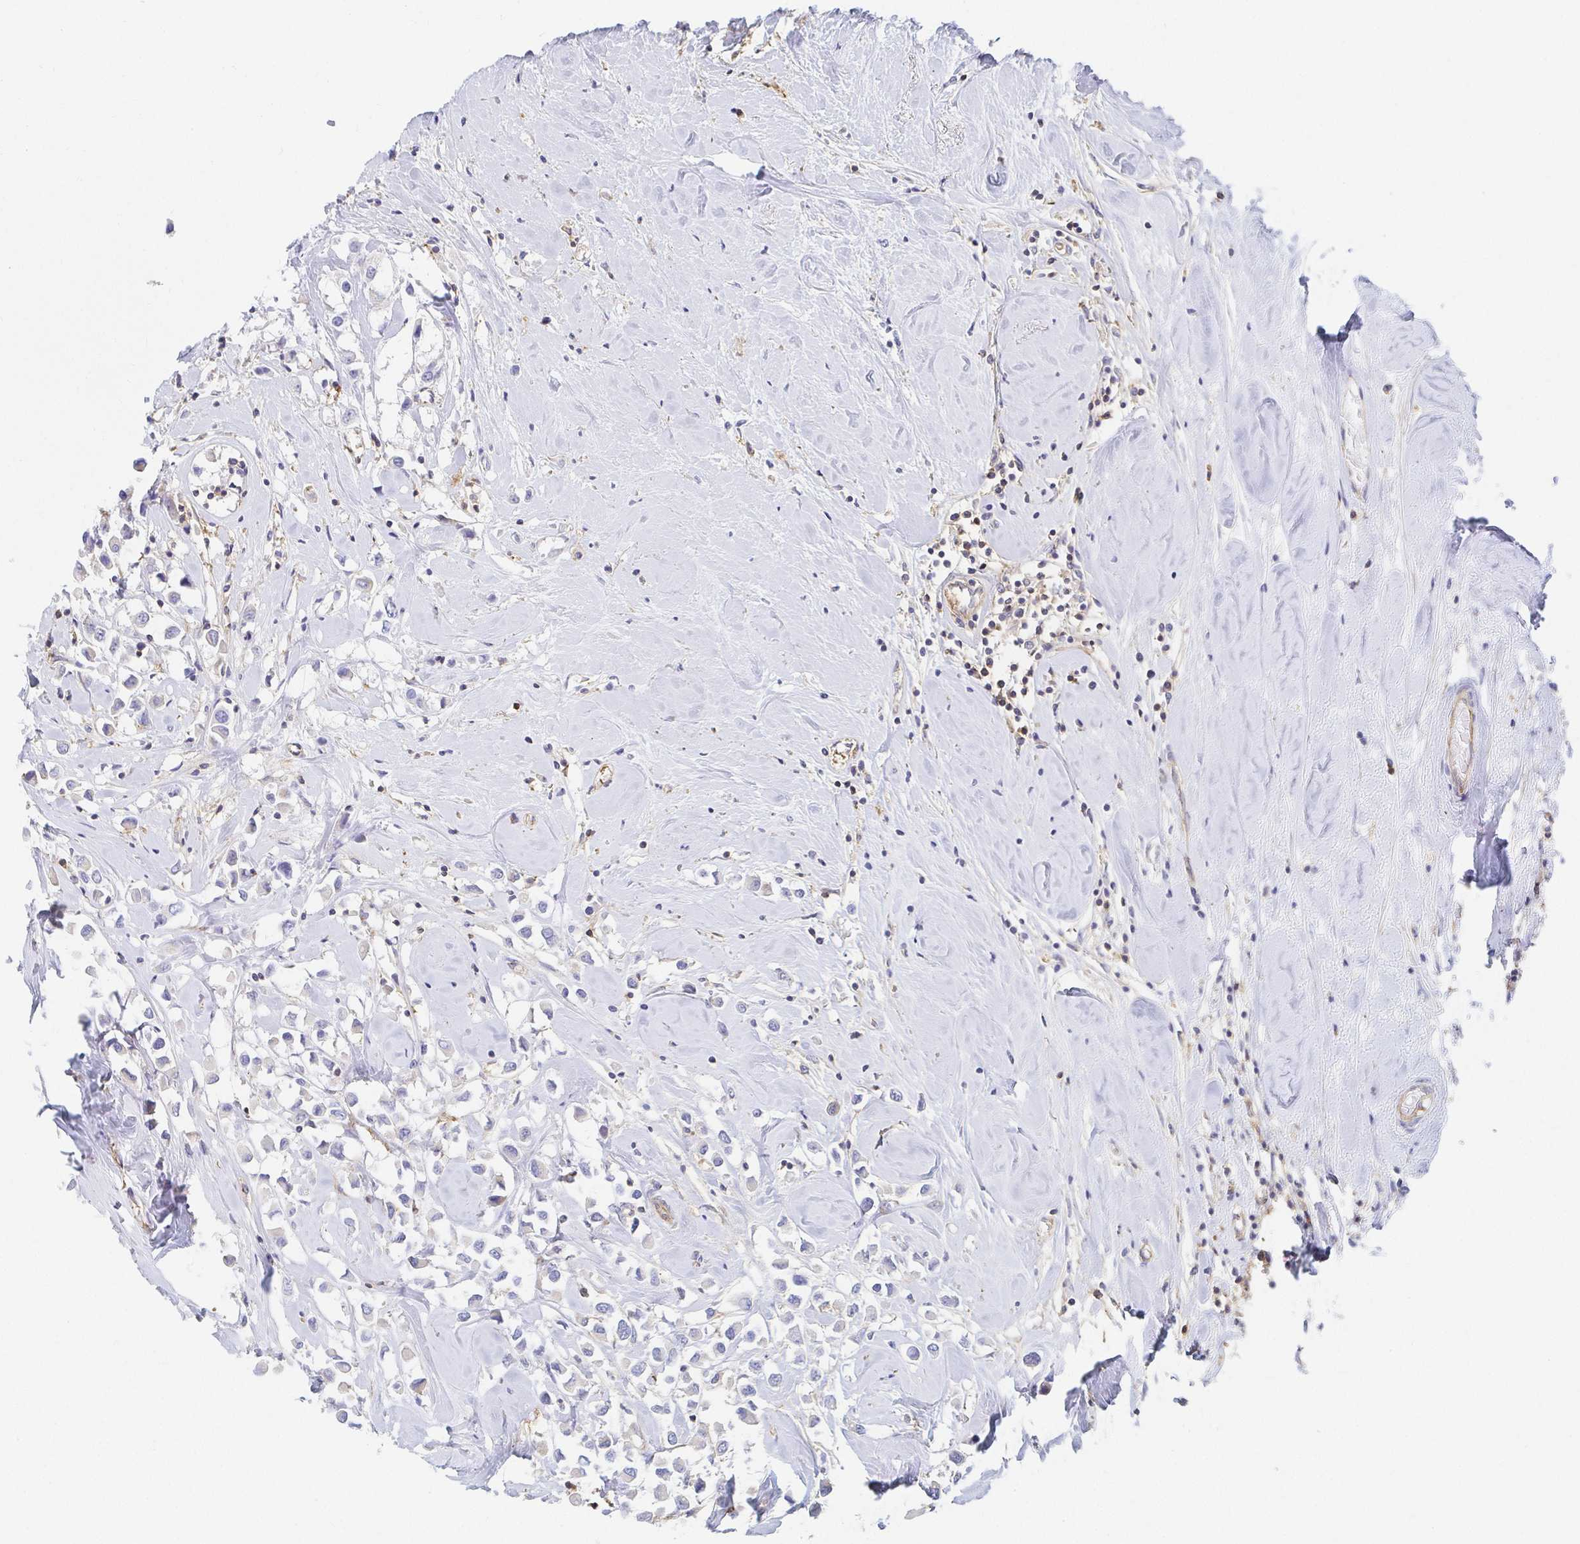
{"staining": {"intensity": "negative", "quantity": "none", "location": "none"}, "tissue": "breast cancer", "cell_type": "Tumor cells", "image_type": "cancer", "snomed": [{"axis": "morphology", "description": "Duct carcinoma"}, {"axis": "topography", "description": "Breast"}], "caption": "Tumor cells are negative for brown protein staining in breast cancer.", "gene": "TSPAN19", "patient": {"sex": "female", "age": 61}}